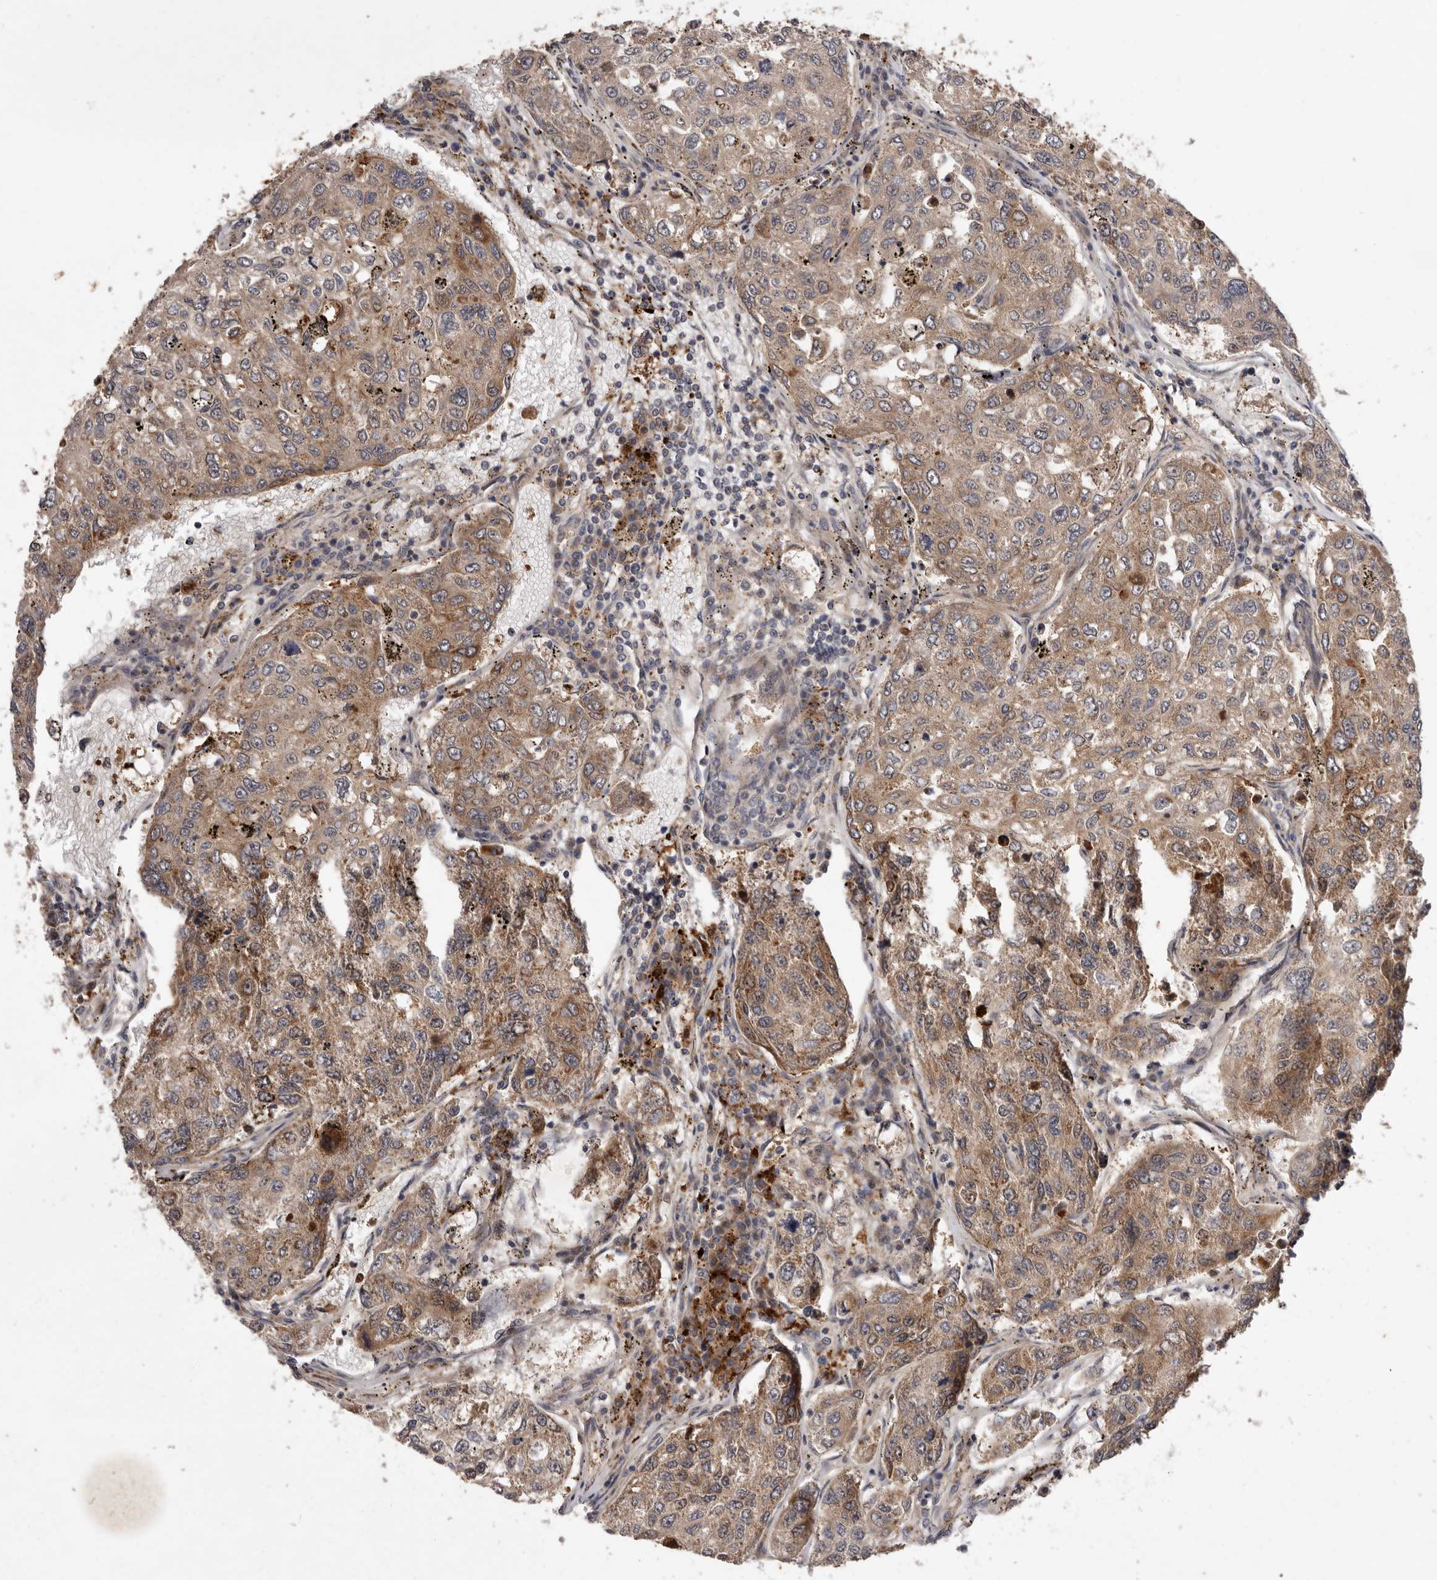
{"staining": {"intensity": "moderate", "quantity": ">75%", "location": "cytoplasmic/membranous"}, "tissue": "urothelial cancer", "cell_type": "Tumor cells", "image_type": "cancer", "snomed": [{"axis": "morphology", "description": "Urothelial carcinoma, High grade"}, {"axis": "topography", "description": "Lymph node"}, {"axis": "topography", "description": "Urinary bladder"}], "caption": "Urothelial cancer was stained to show a protein in brown. There is medium levels of moderate cytoplasmic/membranous staining in about >75% of tumor cells.", "gene": "FLAD1", "patient": {"sex": "male", "age": 51}}